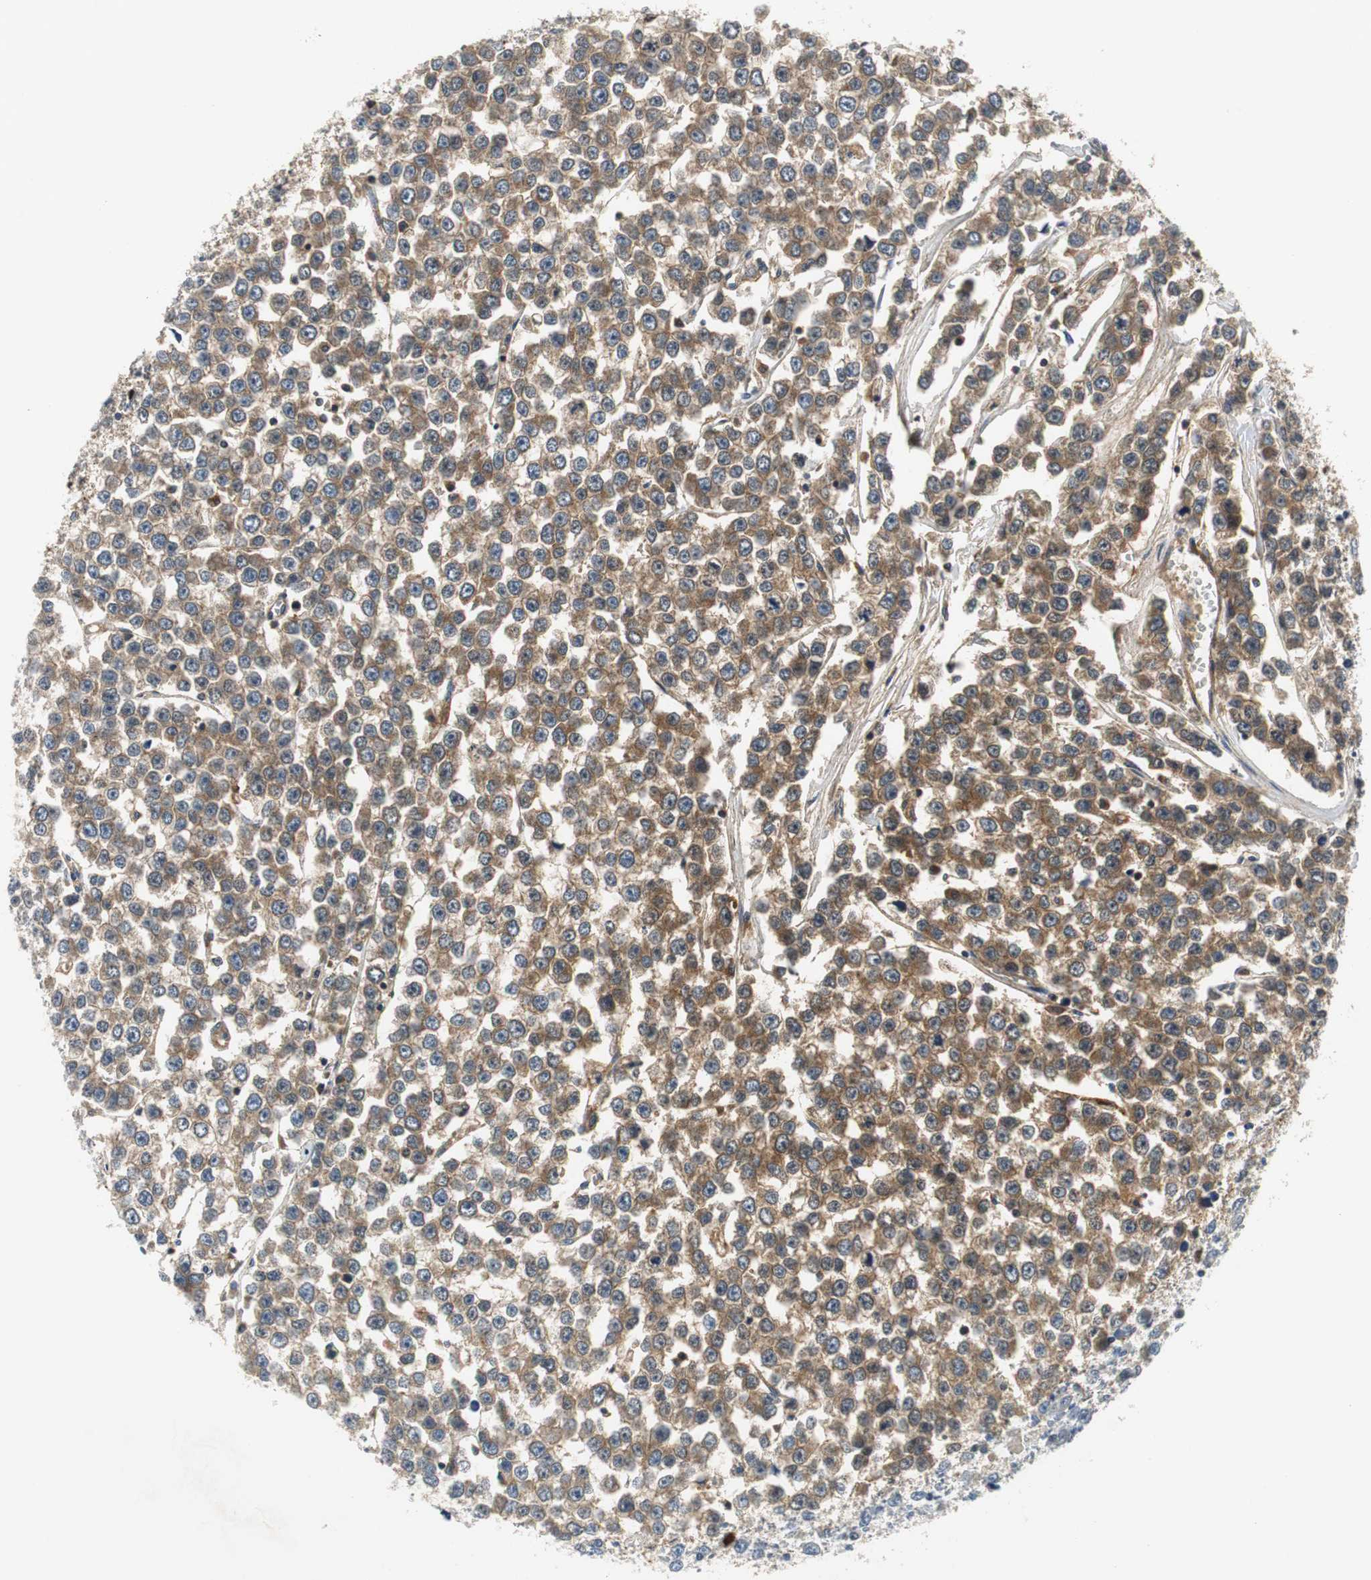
{"staining": {"intensity": "weak", "quantity": "25%-75%", "location": "cytoplasmic/membranous"}, "tissue": "testis cancer", "cell_type": "Tumor cells", "image_type": "cancer", "snomed": [{"axis": "morphology", "description": "Seminoma, NOS"}, {"axis": "morphology", "description": "Carcinoma, Embryonal, NOS"}, {"axis": "topography", "description": "Testis"}], "caption": "A brown stain highlights weak cytoplasmic/membranous positivity of a protein in human testis cancer (seminoma) tumor cells.", "gene": "ORM1", "patient": {"sex": "male", "age": 52}}